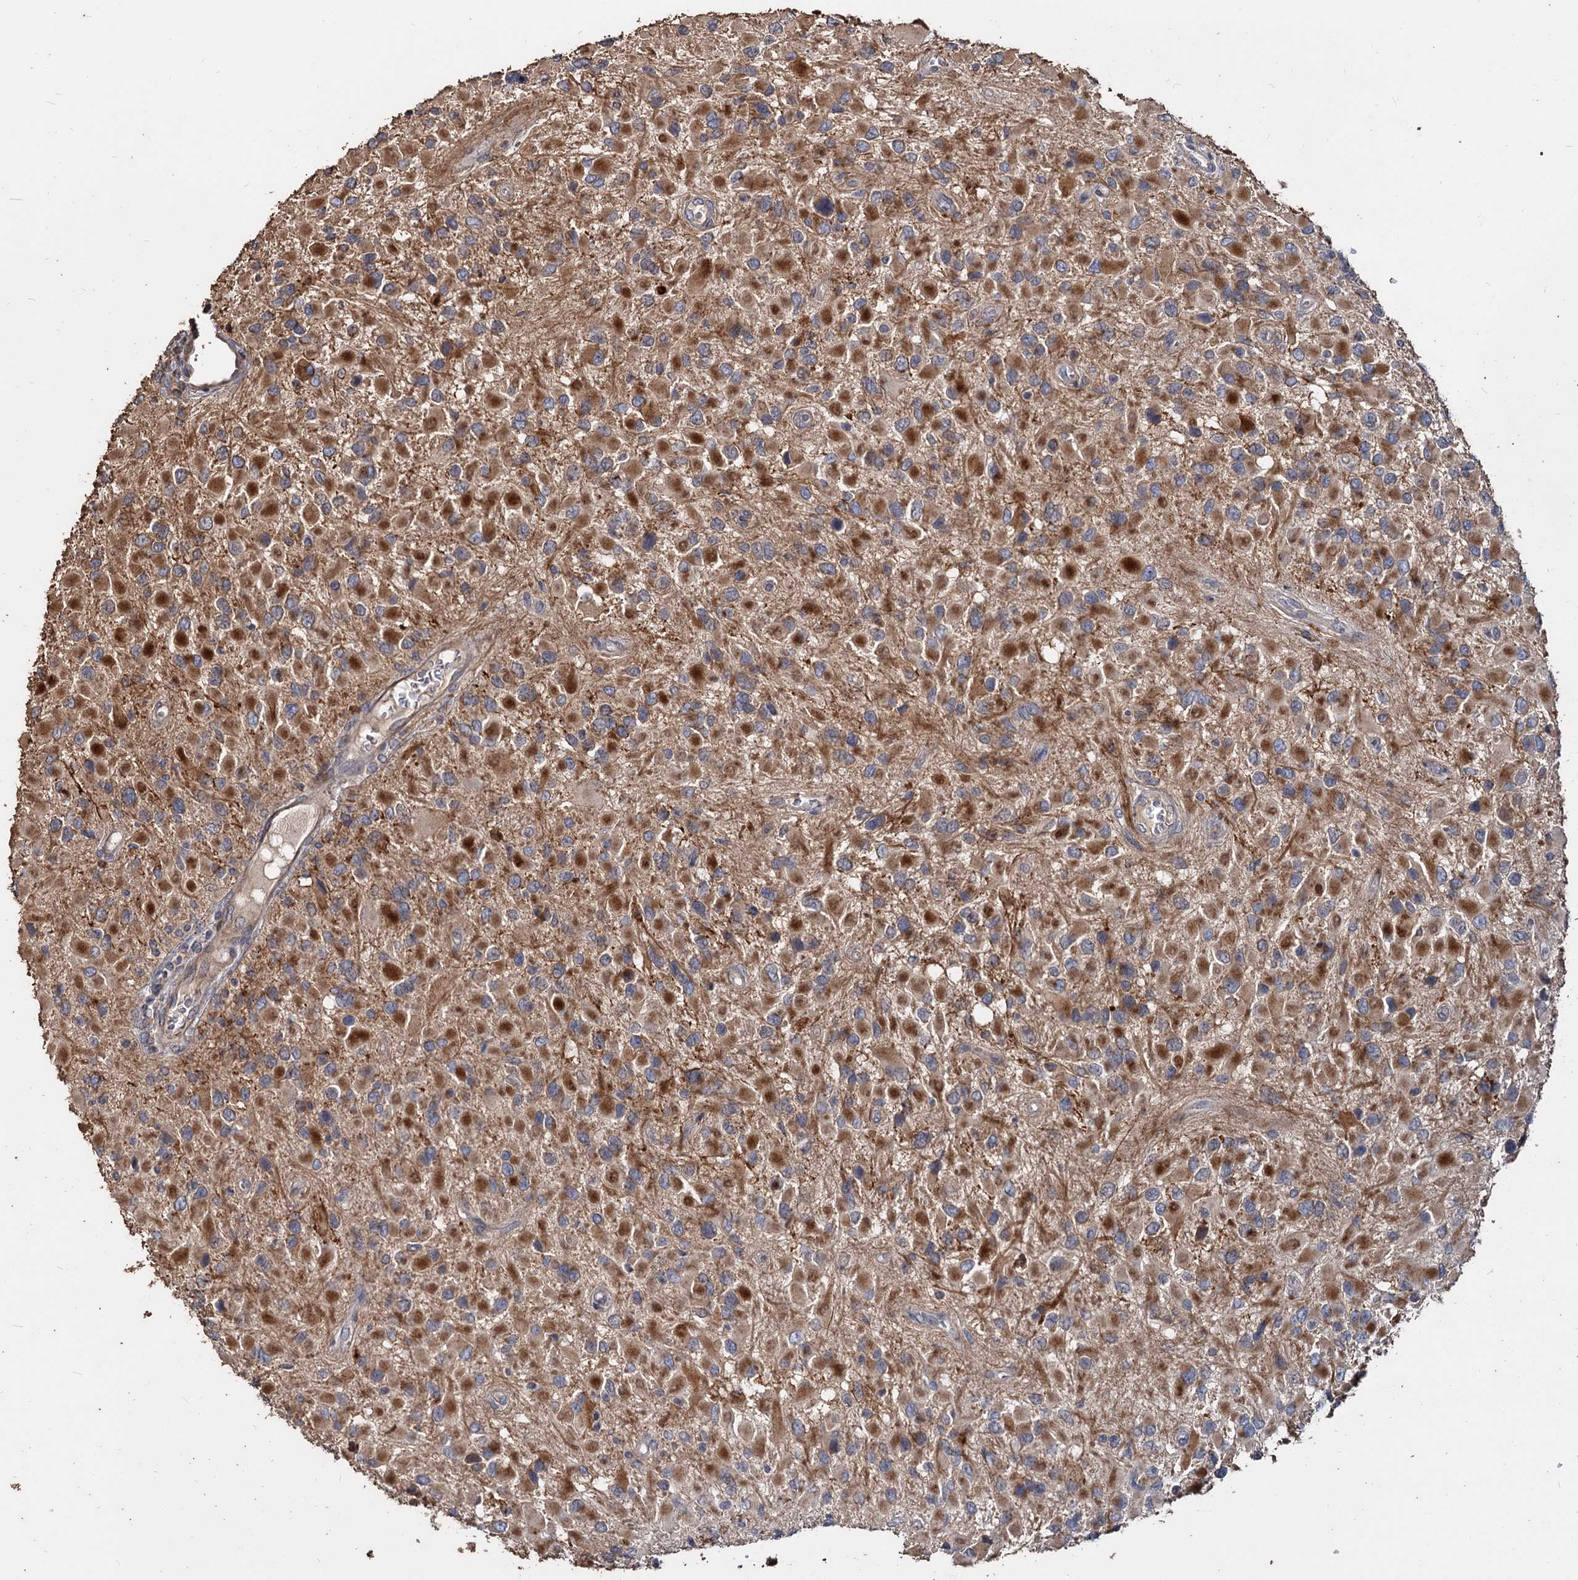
{"staining": {"intensity": "moderate", "quantity": ">75%", "location": "cytoplasmic/membranous"}, "tissue": "glioma", "cell_type": "Tumor cells", "image_type": "cancer", "snomed": [{"axis": "morphology", "description": "Glioma, malignant, High grade"}, {"axis": "topography", "description": "Brain"}], "caption": "The micrograph displays staining of glioma, revealing moderate cytoplasmic/membranous protein positivity (brown color) within tumor cells.", "gene": "DEPDC4", "patient": {"sex": "male", "age": 53}}